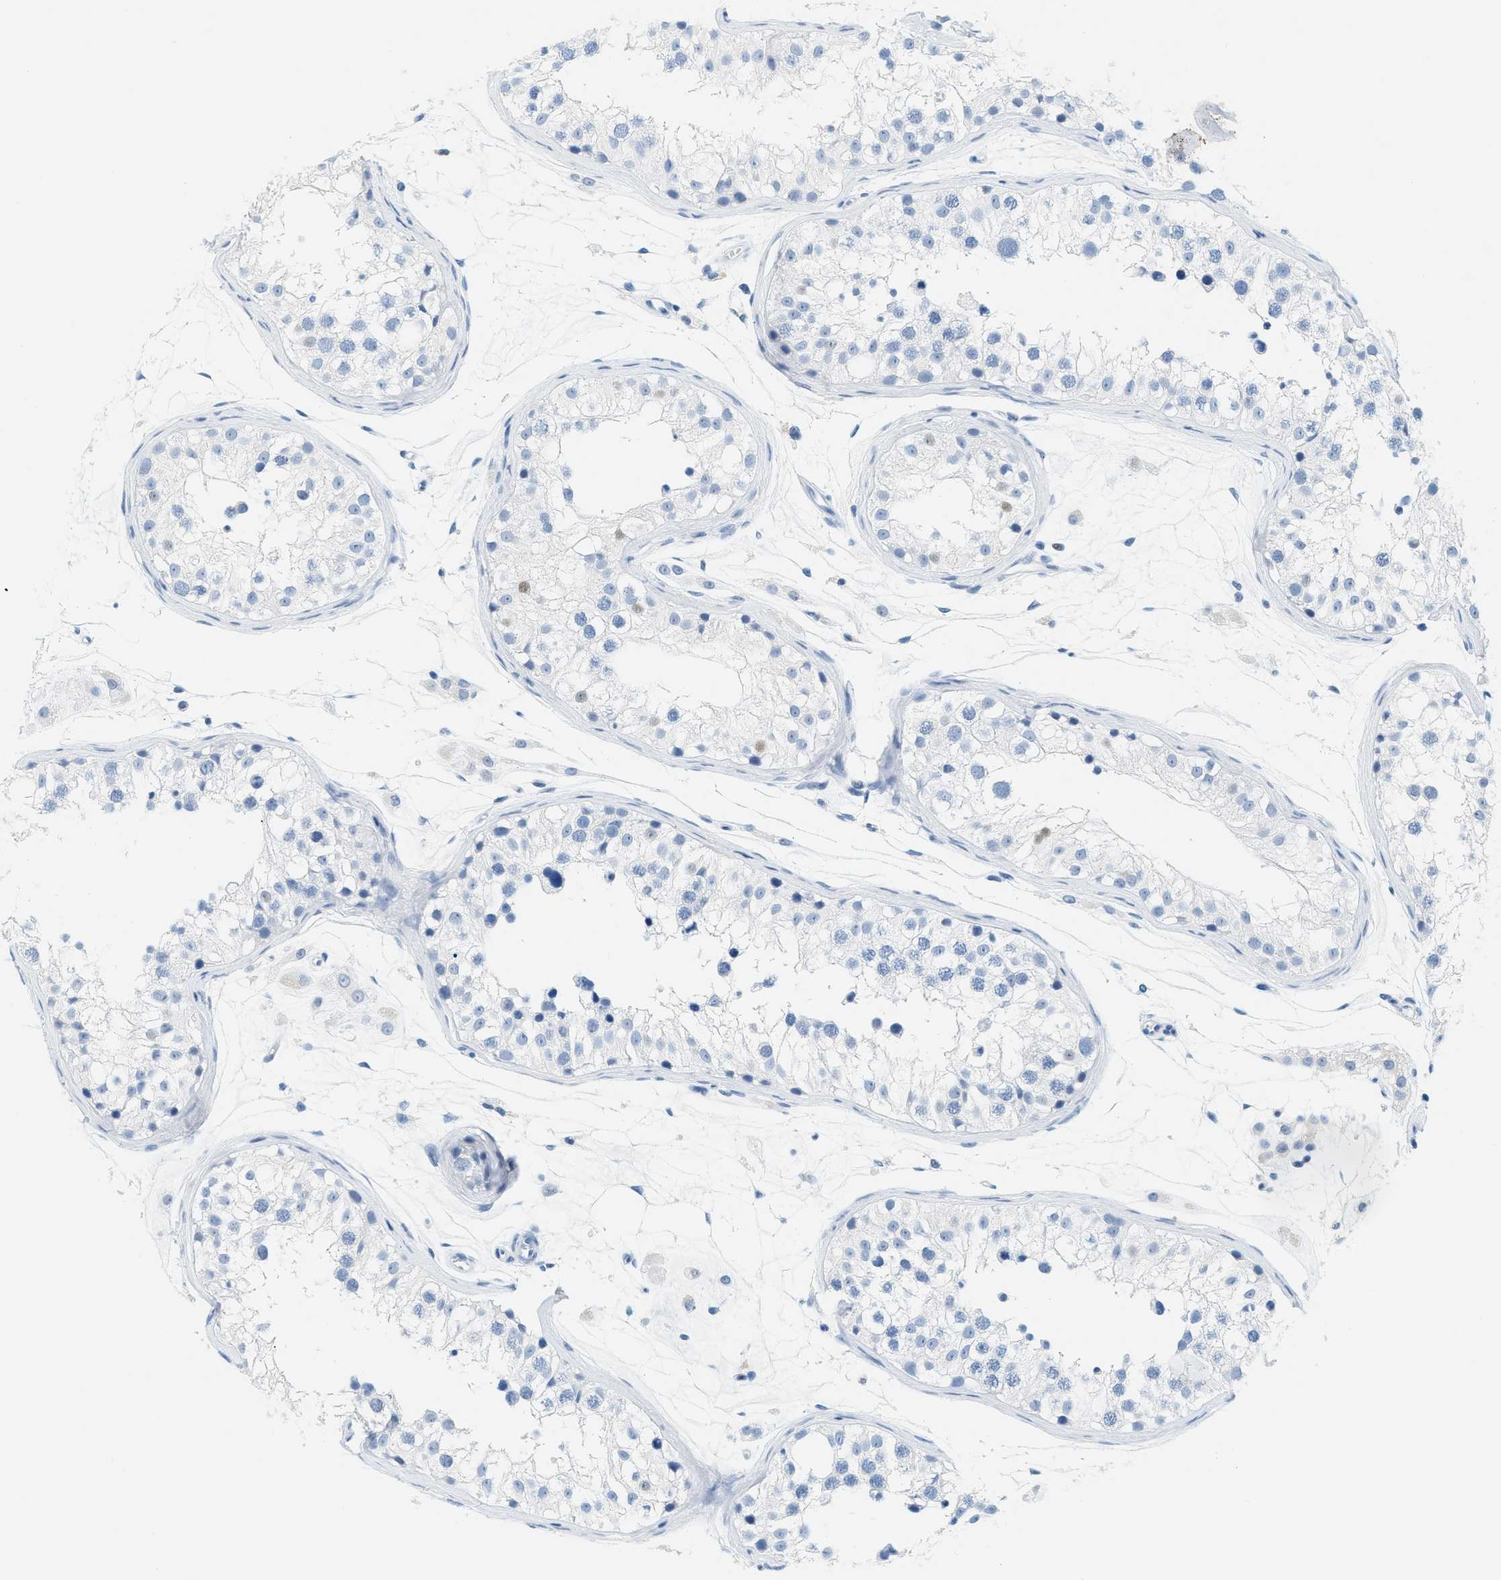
{"staining": {"intensity": "negative", "quantity": "none", "location": "none"}, "tissue": "testis", "cell_type": "Cells in seminiferous ducts", "image_type": "normal", "snomed": [{"axis": "morphology", "description": "Normal tissue, NOS"}, {"axis": "morphology", "description": "Adenocarcinoma, metastatic, NOS"}, {"axis": "topography", "description": "Testis"}], "caption": "High power microscopy photomicrograph of an immunohistochemistry micrograph of benign testis, revealing no significant staining in cells in seminiferous ducts.", "gene": "LCN2", "patient": {"sex": "male", "age": 26}}